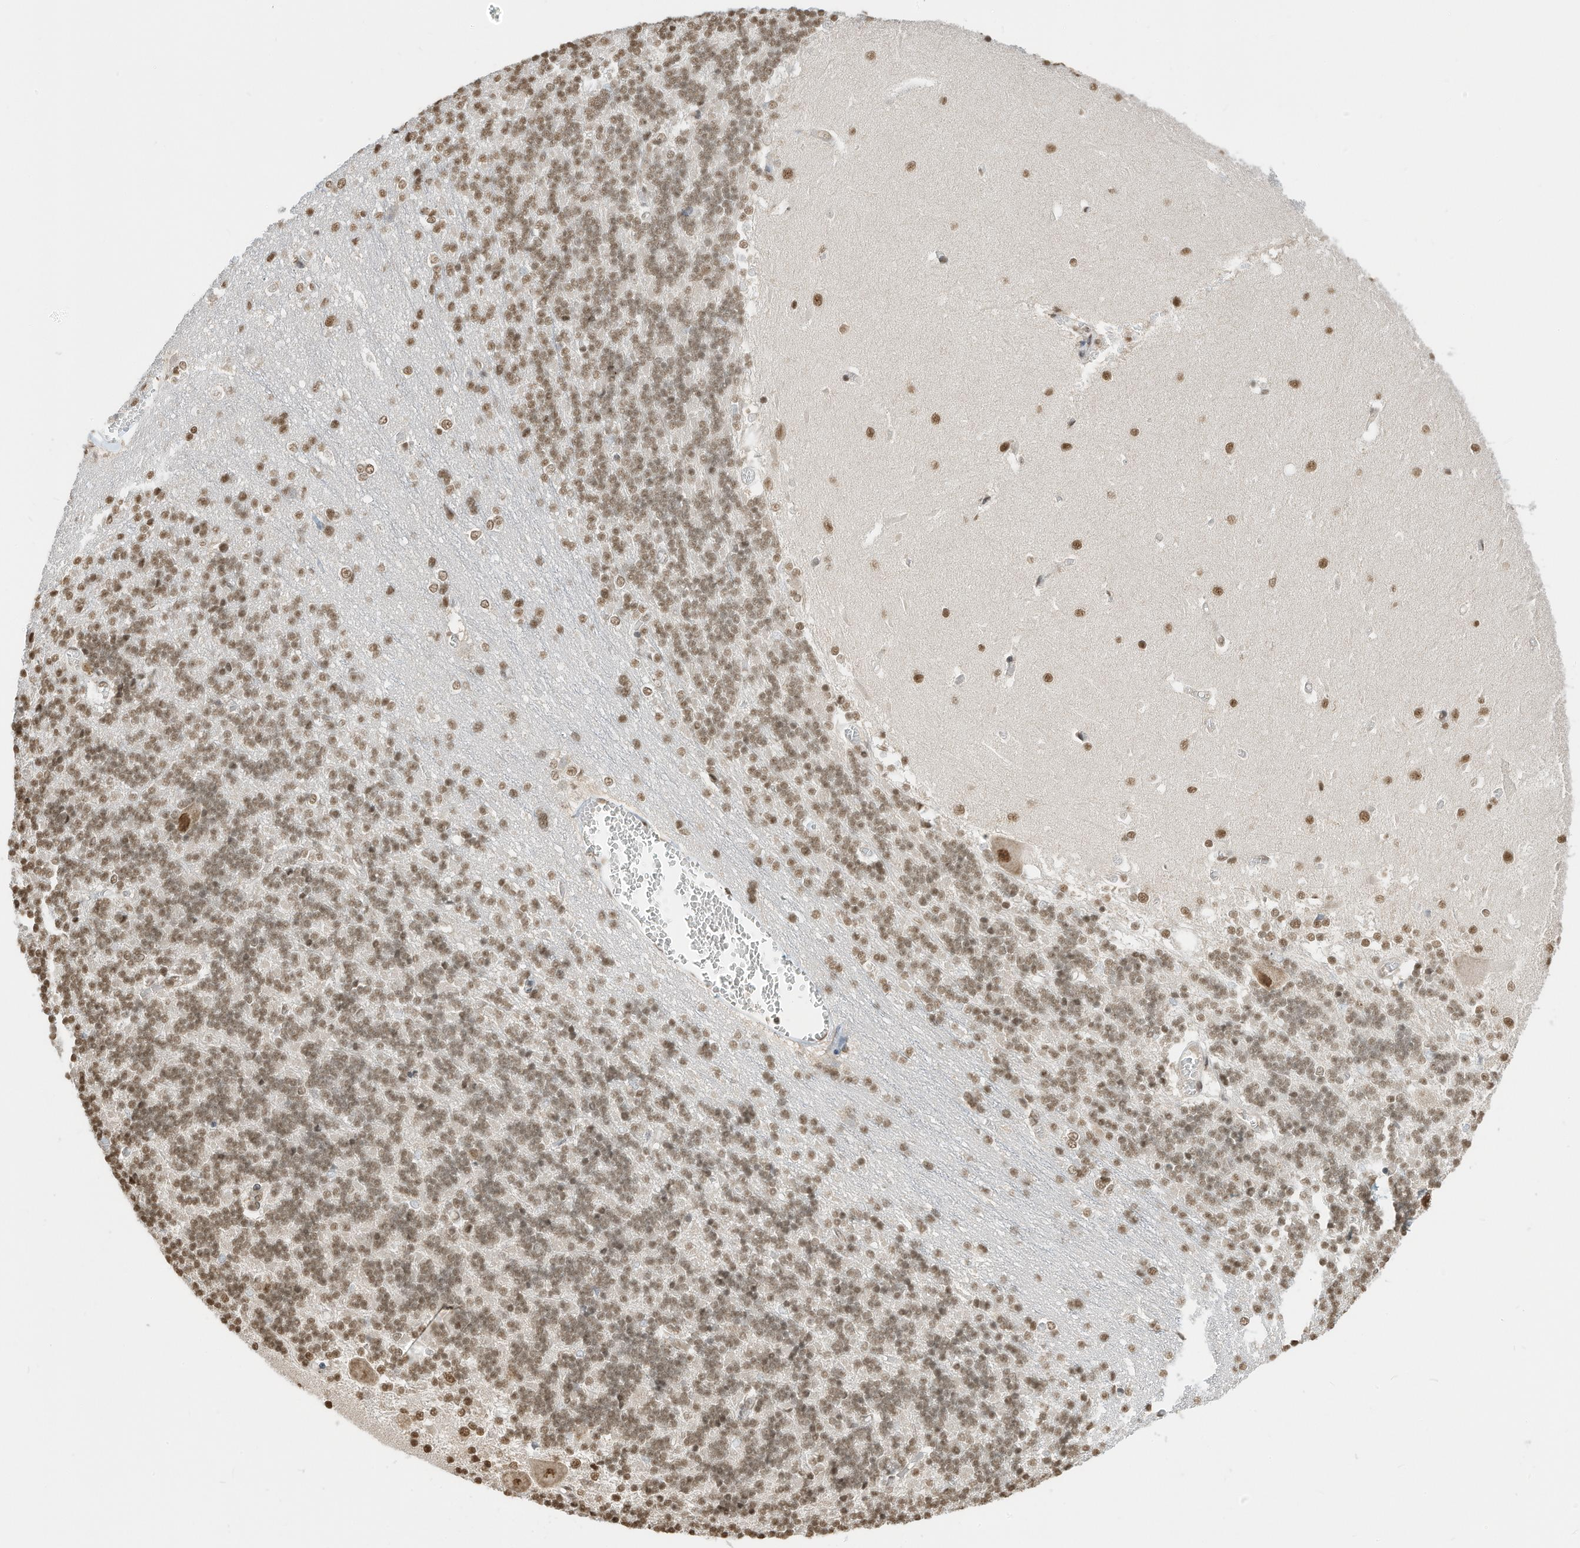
{"staining": {"intensity": "moderate", "quantity": "25%-75%", "location": "nuclear"}, "tissue": "cerebellum", "cell_type": "Cells in granular layer", "image_type": "normal", "snomed": [{"axis": "morphology", "description": "Normal tissue, NOS"}, {"axis": "topography", "description": "Cerebellum"}], "caption": "Immunohistochemical staining of normal human cerebellum exhibits moderate nuclear protein expression in about 25%-75% of cells in granular layer.", "gene": "ZNF195", "patient": {"sex": "male", "age": 37}}